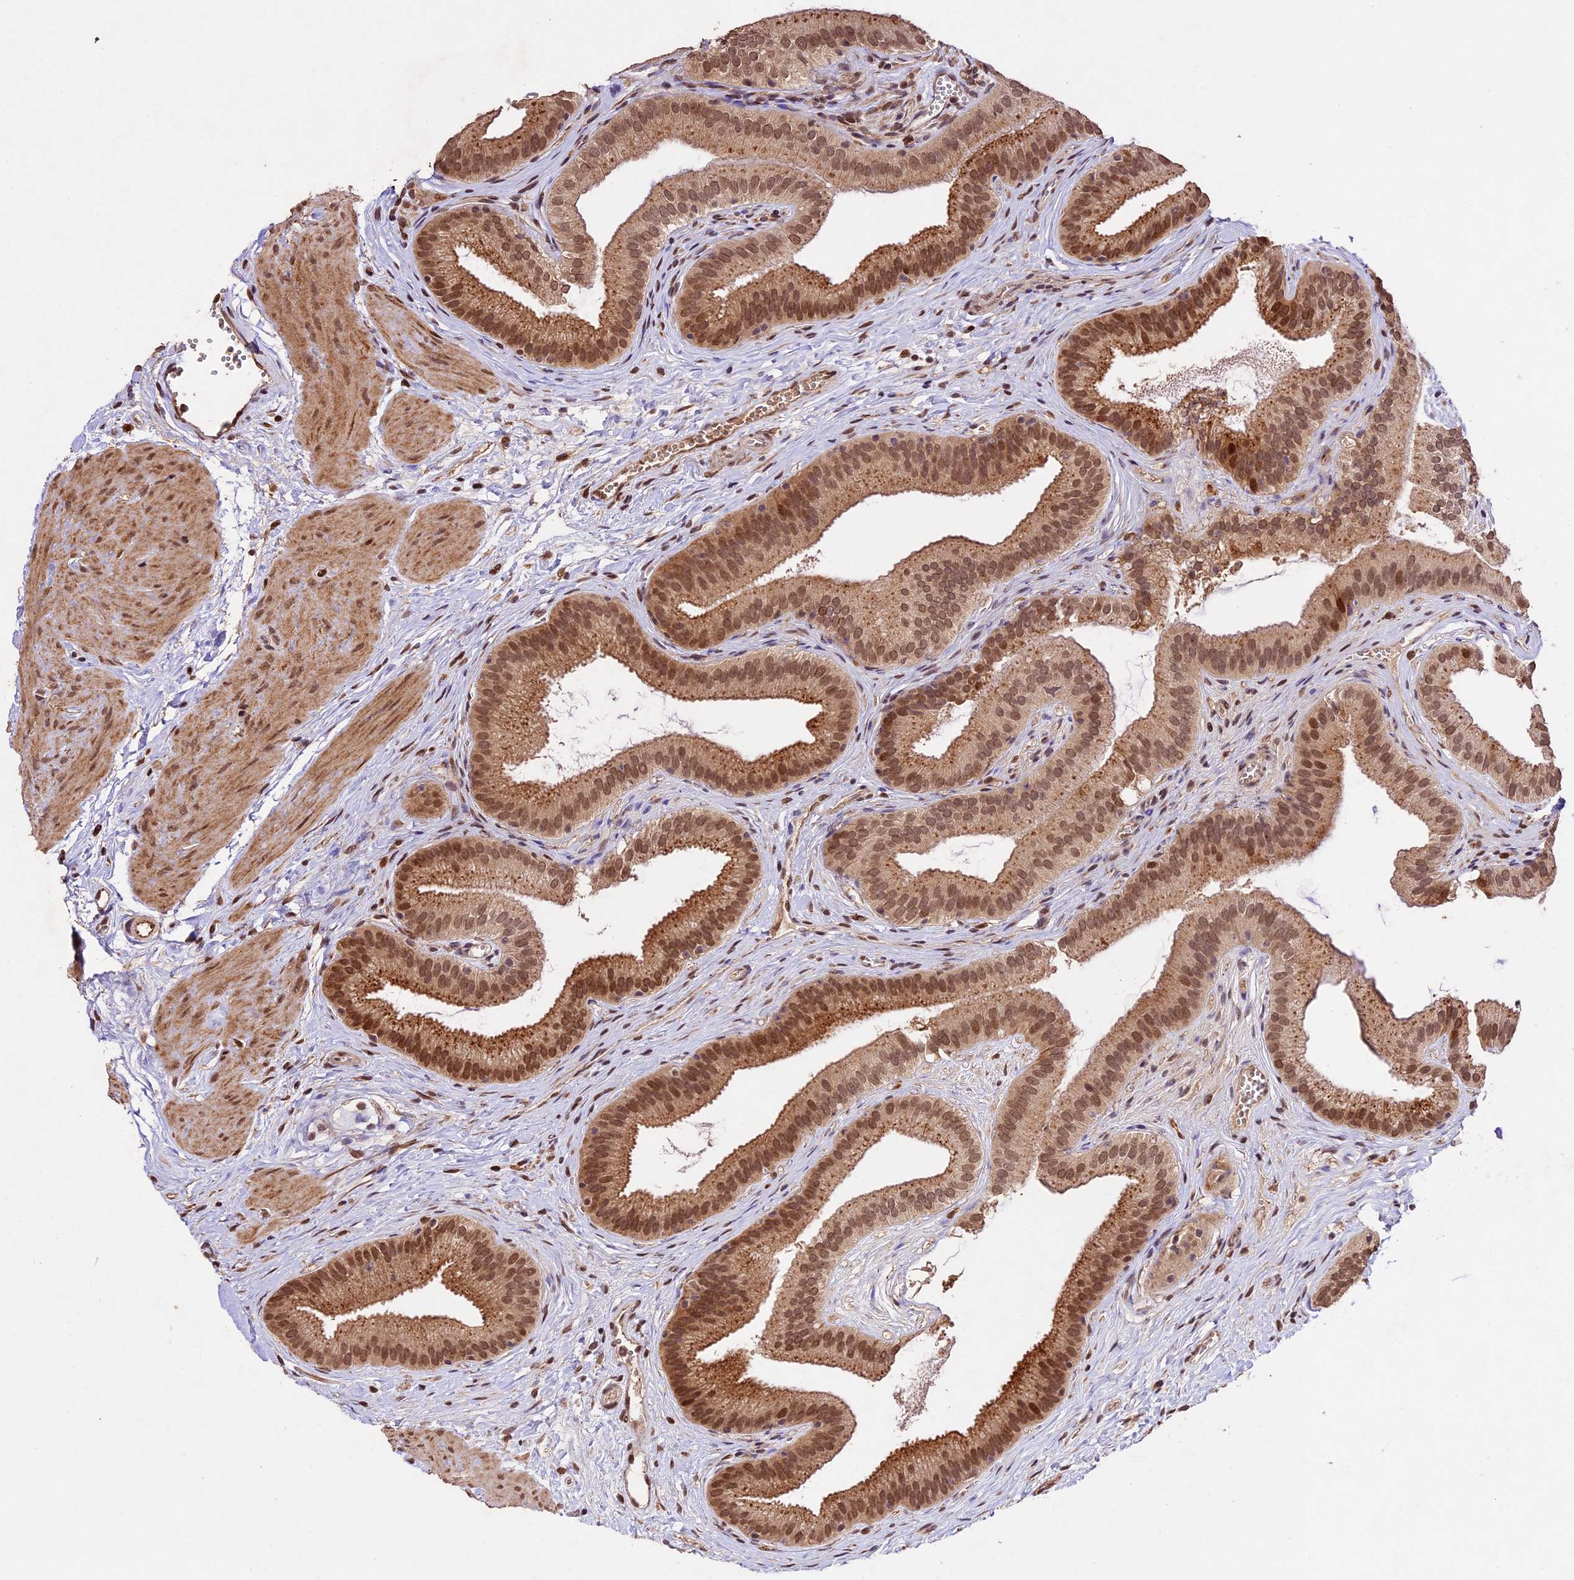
{"staining": {"intensity": "strong", "quantity": "25%-75%", "location": "cytoplasmic/membranous,nuclear"}, "tissue": "gallbladder", "cell_type": "Glandular cells", "image_type": "normal", "snomed": [{"axis": "morphology", "description": "Normal tissue, NOS"}, {"axis": "topography", "description": "Gallbladder"}], "caption": "Protein staining displays strong cytoplasmic/membranous,nuclear positivity in approximately 25%-75% of glandular cells in unremarkable gallbladder.", "gene": "CDKN2AIP", "patient": {"sex": "female", "age": 54}}